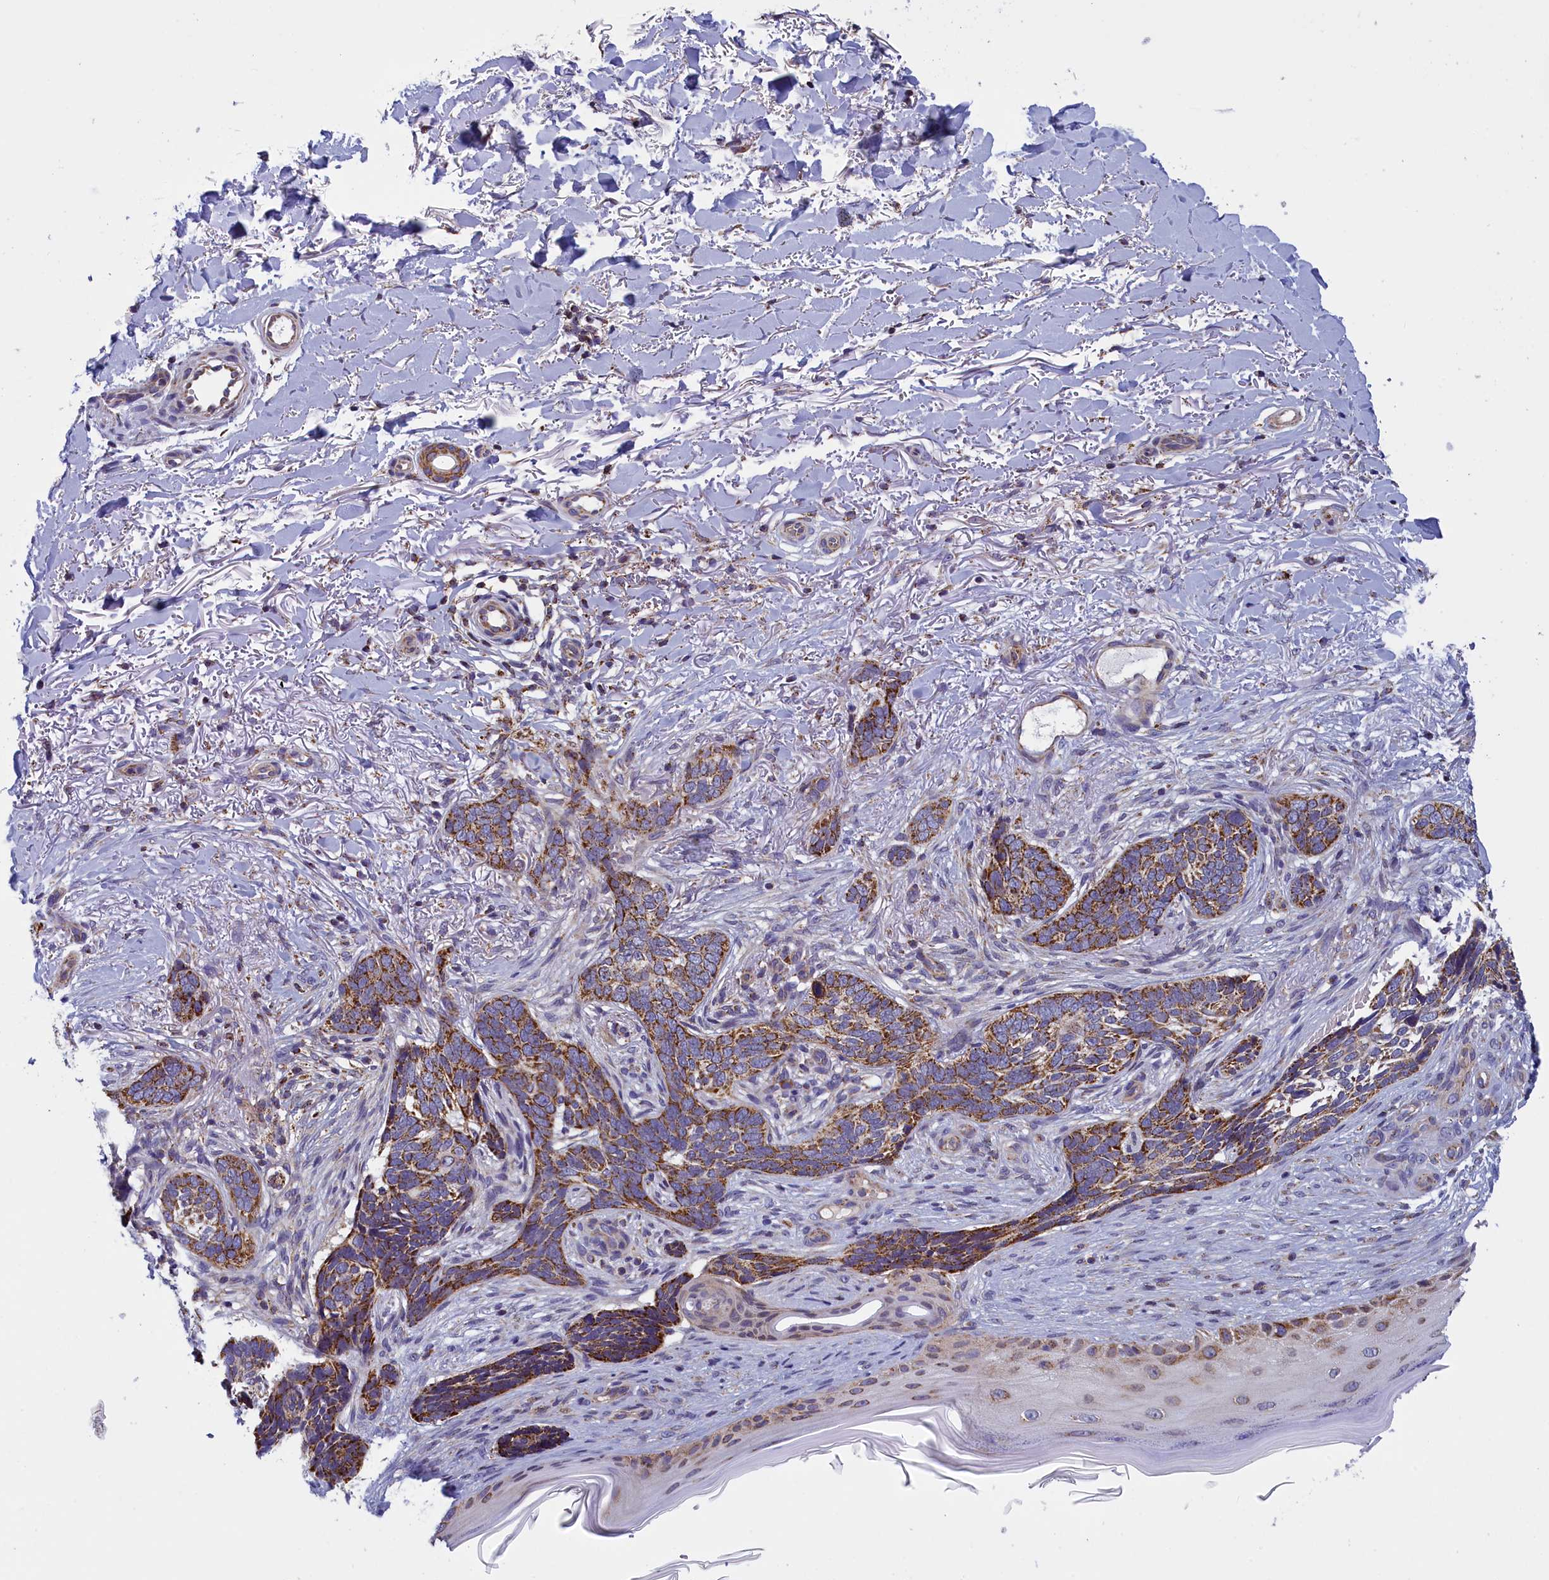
{"staining": {"intensity": "moderate", "quantity": ">75%", "location": "cytoplasmic/membranous"}, "tissue": "skin cancer", "cell_type": "Tumor cells", "image_type": "cancer", "snomed": [{"axis": "morphology", "description": "Normal tissue, NOS"}, {"axis": "morphology", "description": "Basal cell carcinoma"}, {"axis": "topography", "description": "Skin"}], "caption": "About >75% of tumor cells in basal cell carcinoma (skin) display moderate cytoplasmic/membranous protein positivity as visualized by brown immunohistochemical staining.", "gene": "IFT122", "patient": {"sex": "female", "age": 67}}